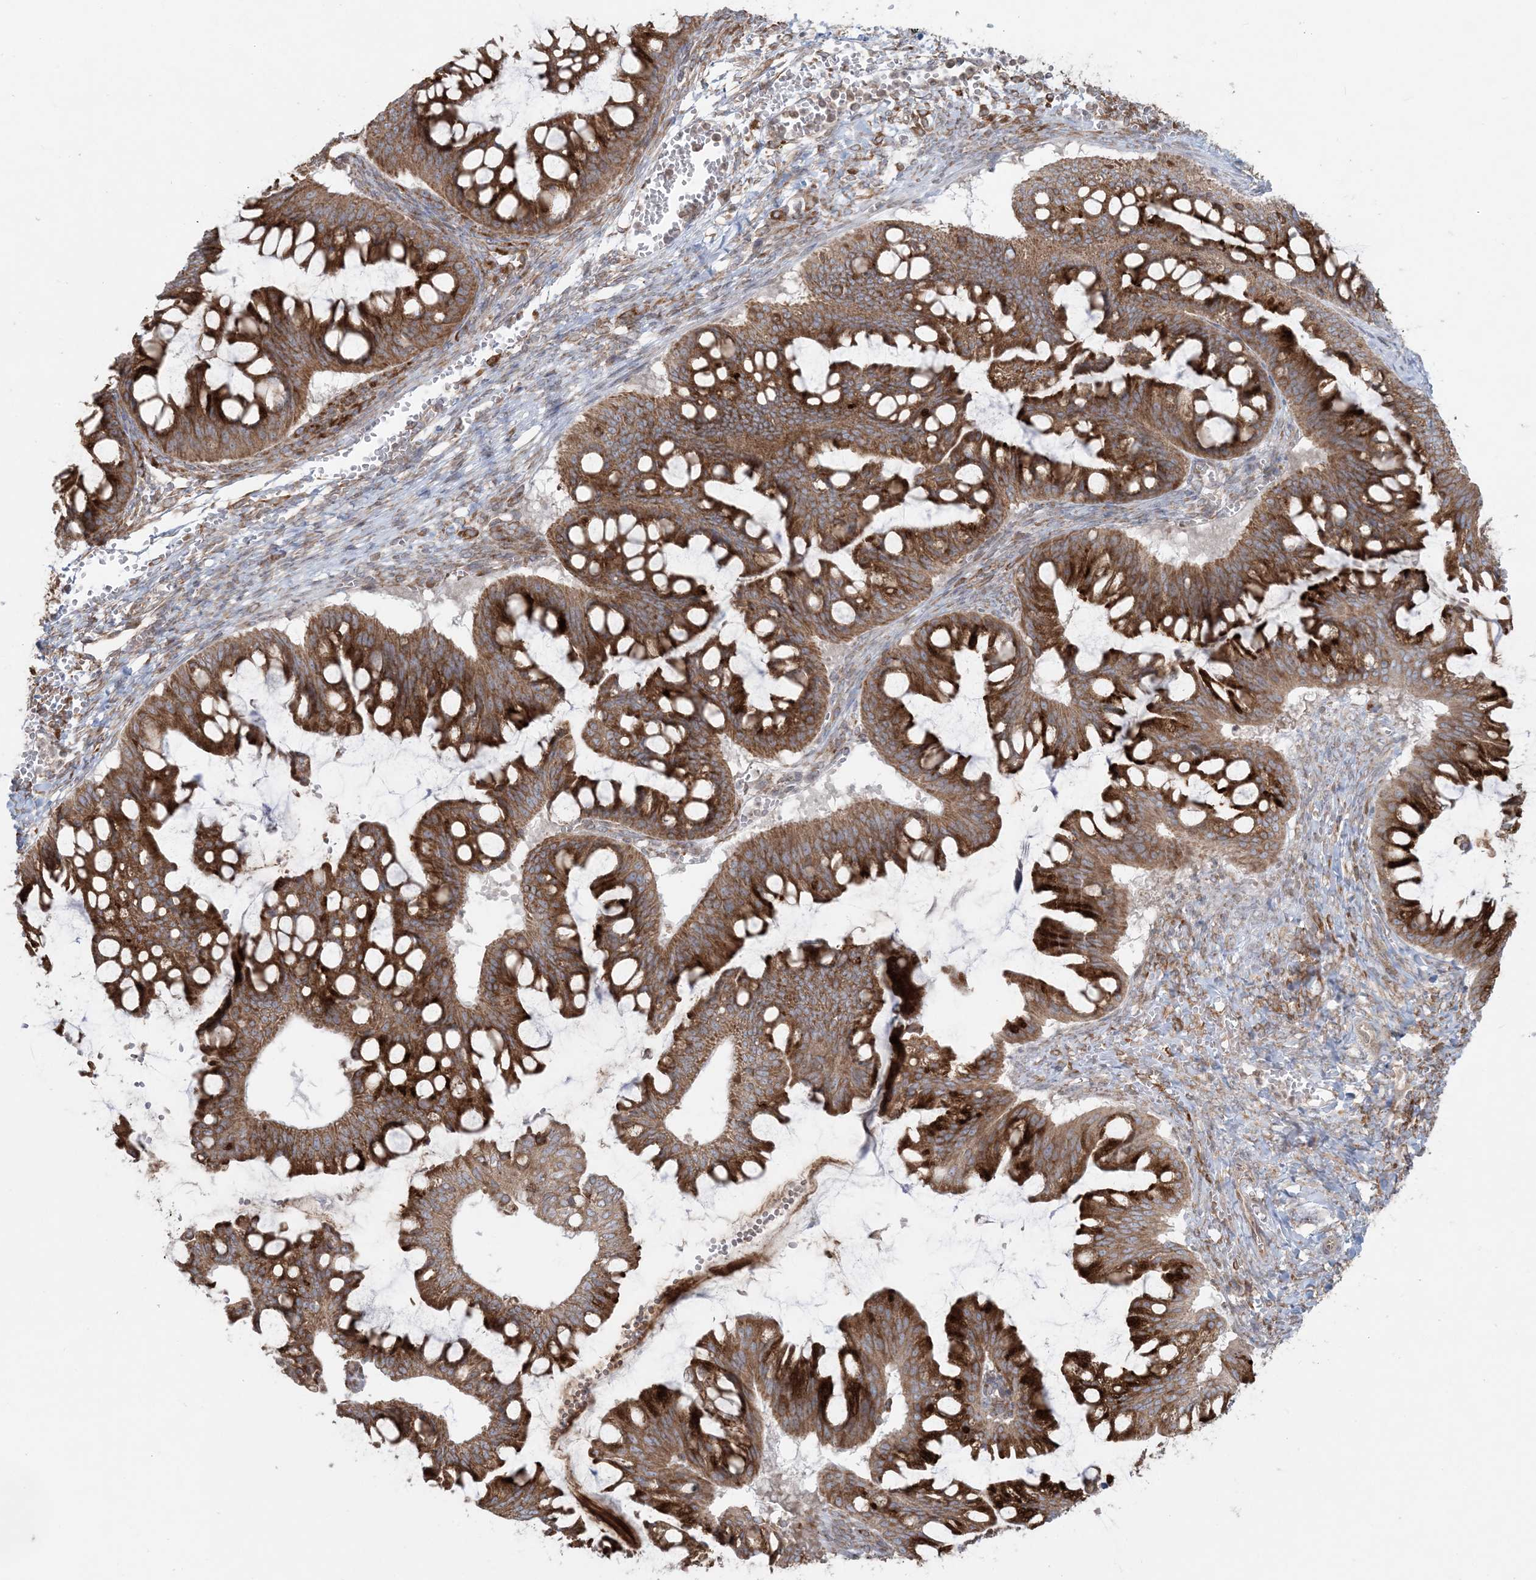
{"staining": {"intensity": "strong", "quantity": ">75%", "location": "cytoplasmic/membranous"}, "tissue": "ovarian cancer", "cell_type": "Tumor cells", "image_type": "cancer", "snomed": [{"axis": "morphology", "description": "Cystadenocarcinoma, mucinous, NOS"}, {"axis": "topography", "description": "Ovary"}], "caption": "A photomicrograph showing strong cytoplasmic/membranous positivity in about >75% of tumor cells in ovarian cancer (mucinous cystadenocarcinoma), as visualized by brown immunohistochemical staining.", "gene": "UBXN4", "patient": {"sex": "female", "age": 73}}